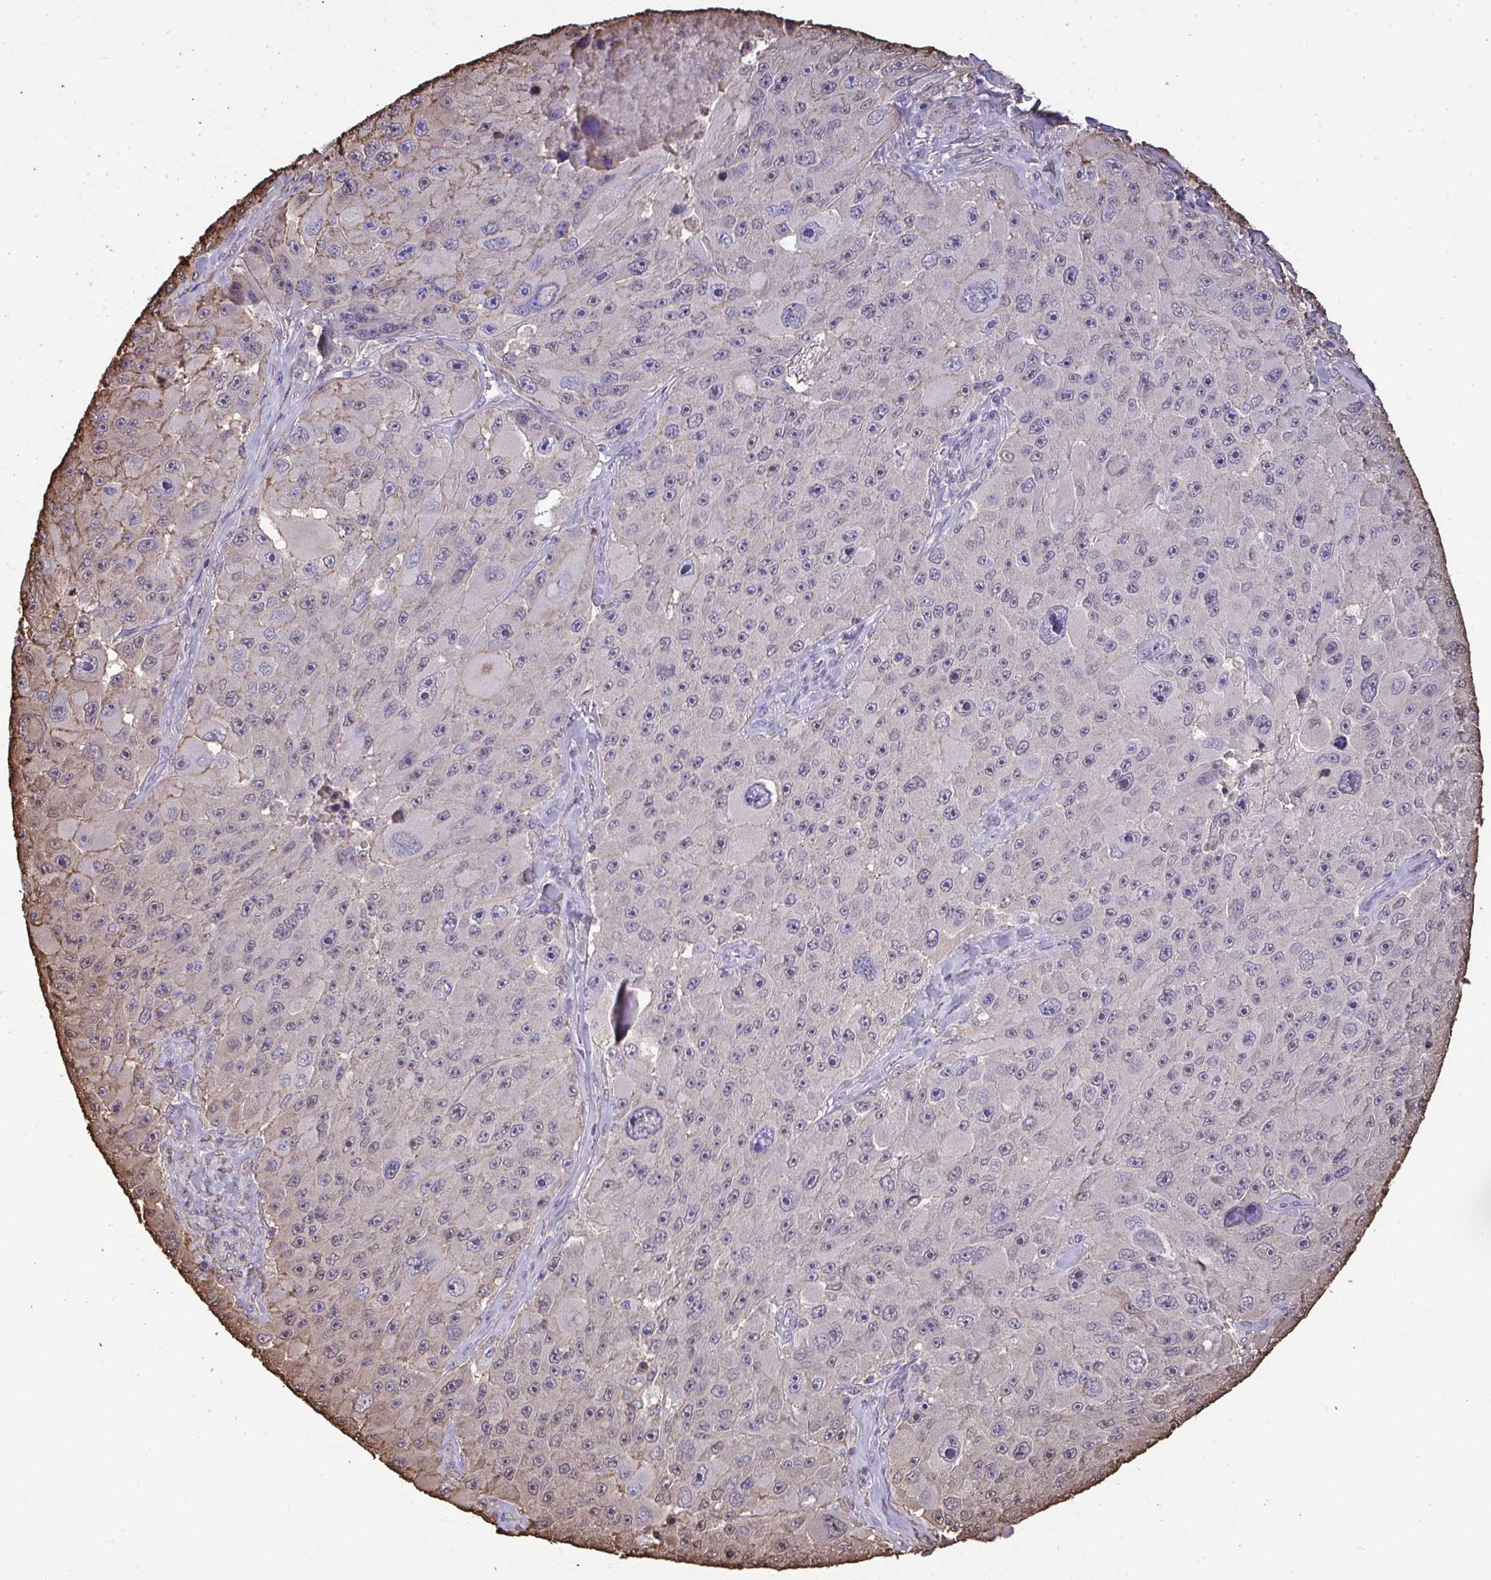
{"staining": {"intensity": "negative", "quantity": "none", "location": "none"}, "tissue": "melanoma", "cell_type": "Tumor cells", "image_type": "cancer", "snomed": [{"axis": "morphology", "description": "Malignant melanoma, Metastatic site"}, {"axis": "topography", "description": "Lymph node"}], "caption": "Malignant melanoma (metastatic site) was stained to show a protein in brown. There is no significant staining in tumor cells.", "gene": "ANXA5", "patient": {"sex": "male", "age": 62}}